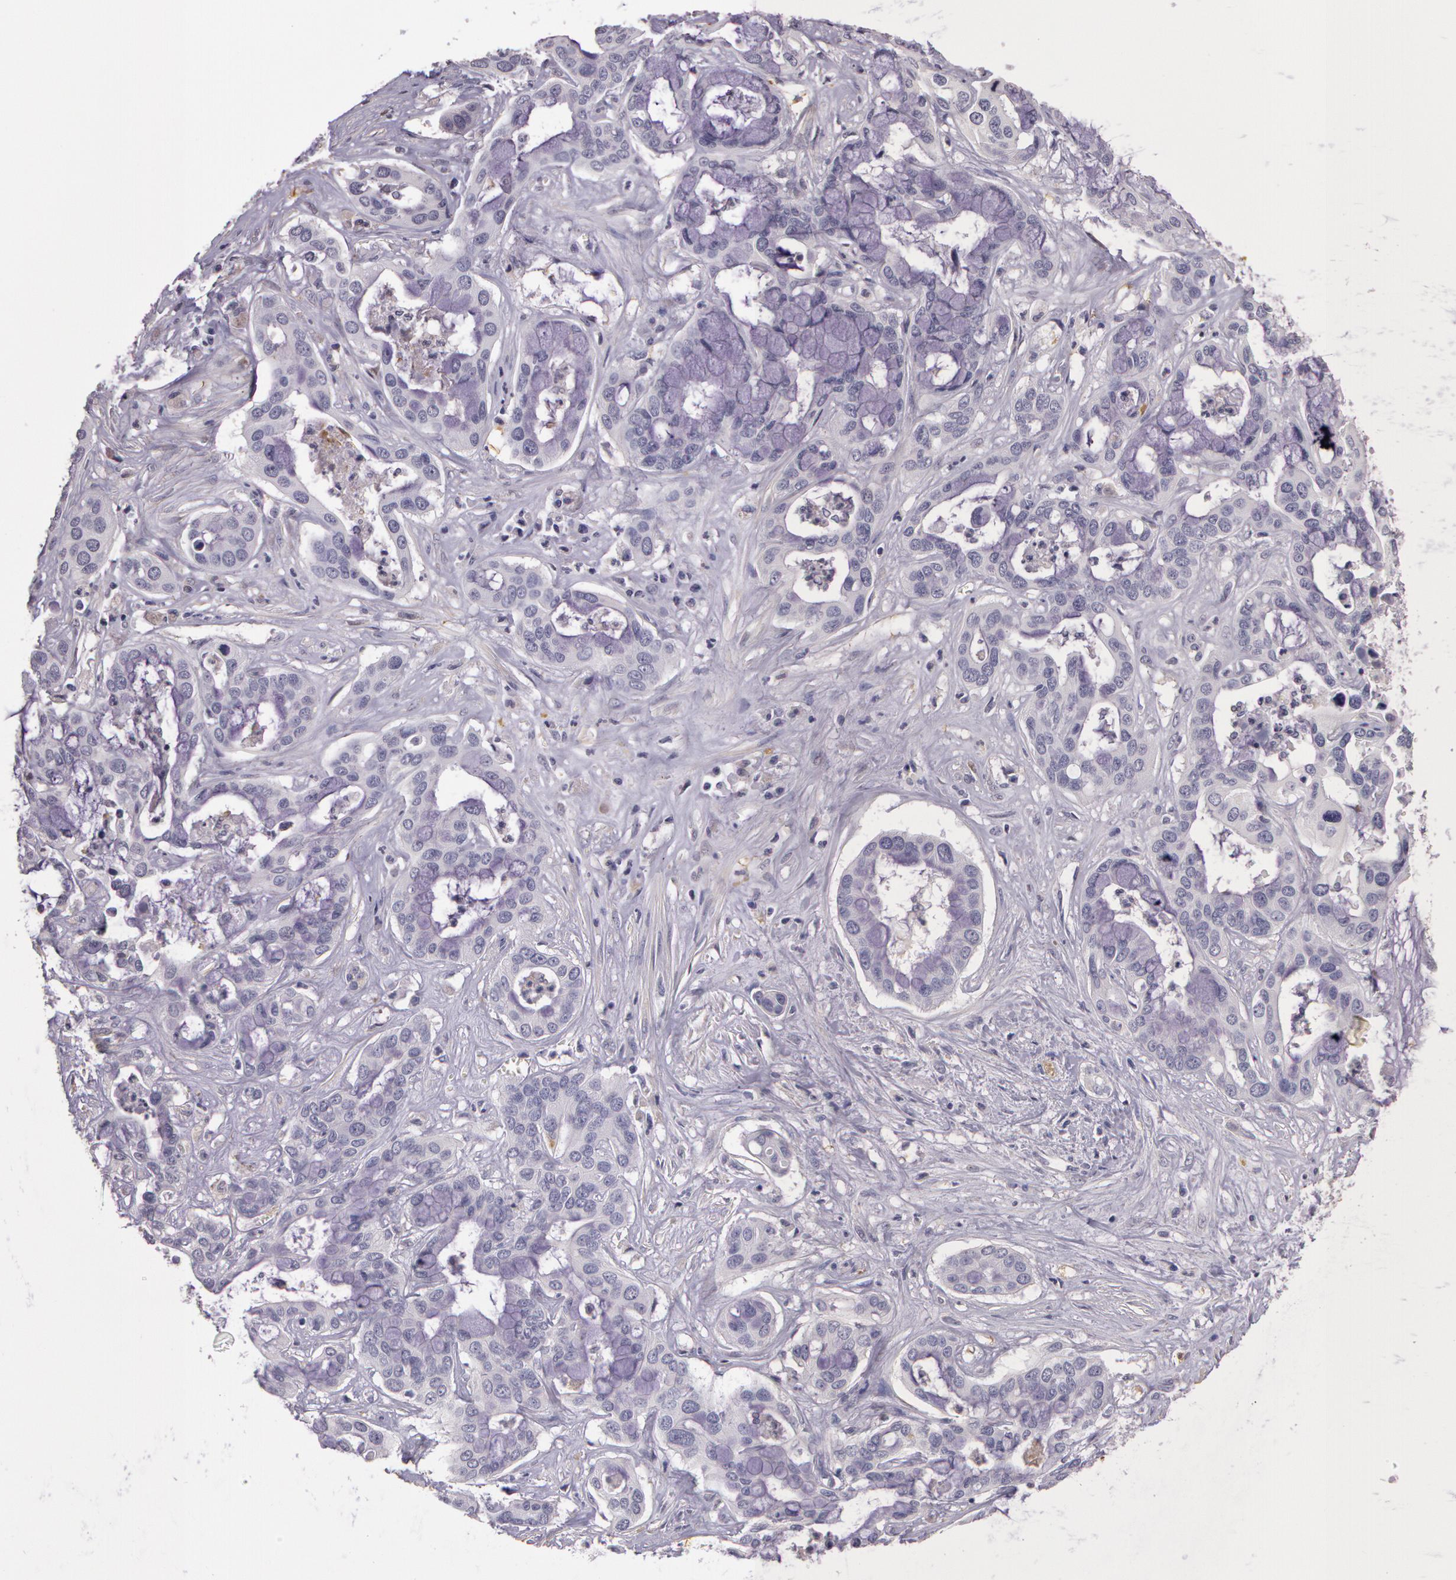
{"staining": {"intensity": "negative", "quantity": "none", "location": "none"}, "tissue": "liver cancer", "cell_type": "Tumor cells", "image_type": "cancer", "snomed": [{"axis": "morphology", "description": "Cholangiocarcinoma"}, {"axis": "topography", "description": "Liver"}], "caption": "High power microscopy micrograph of an immunohistochemistry micrograph of liver cancer (cholangiocarcinoma), revealing no significant staining in tumor cells.", "gene": "G2E3", "patient": {"sex": "female", "age": 65}}